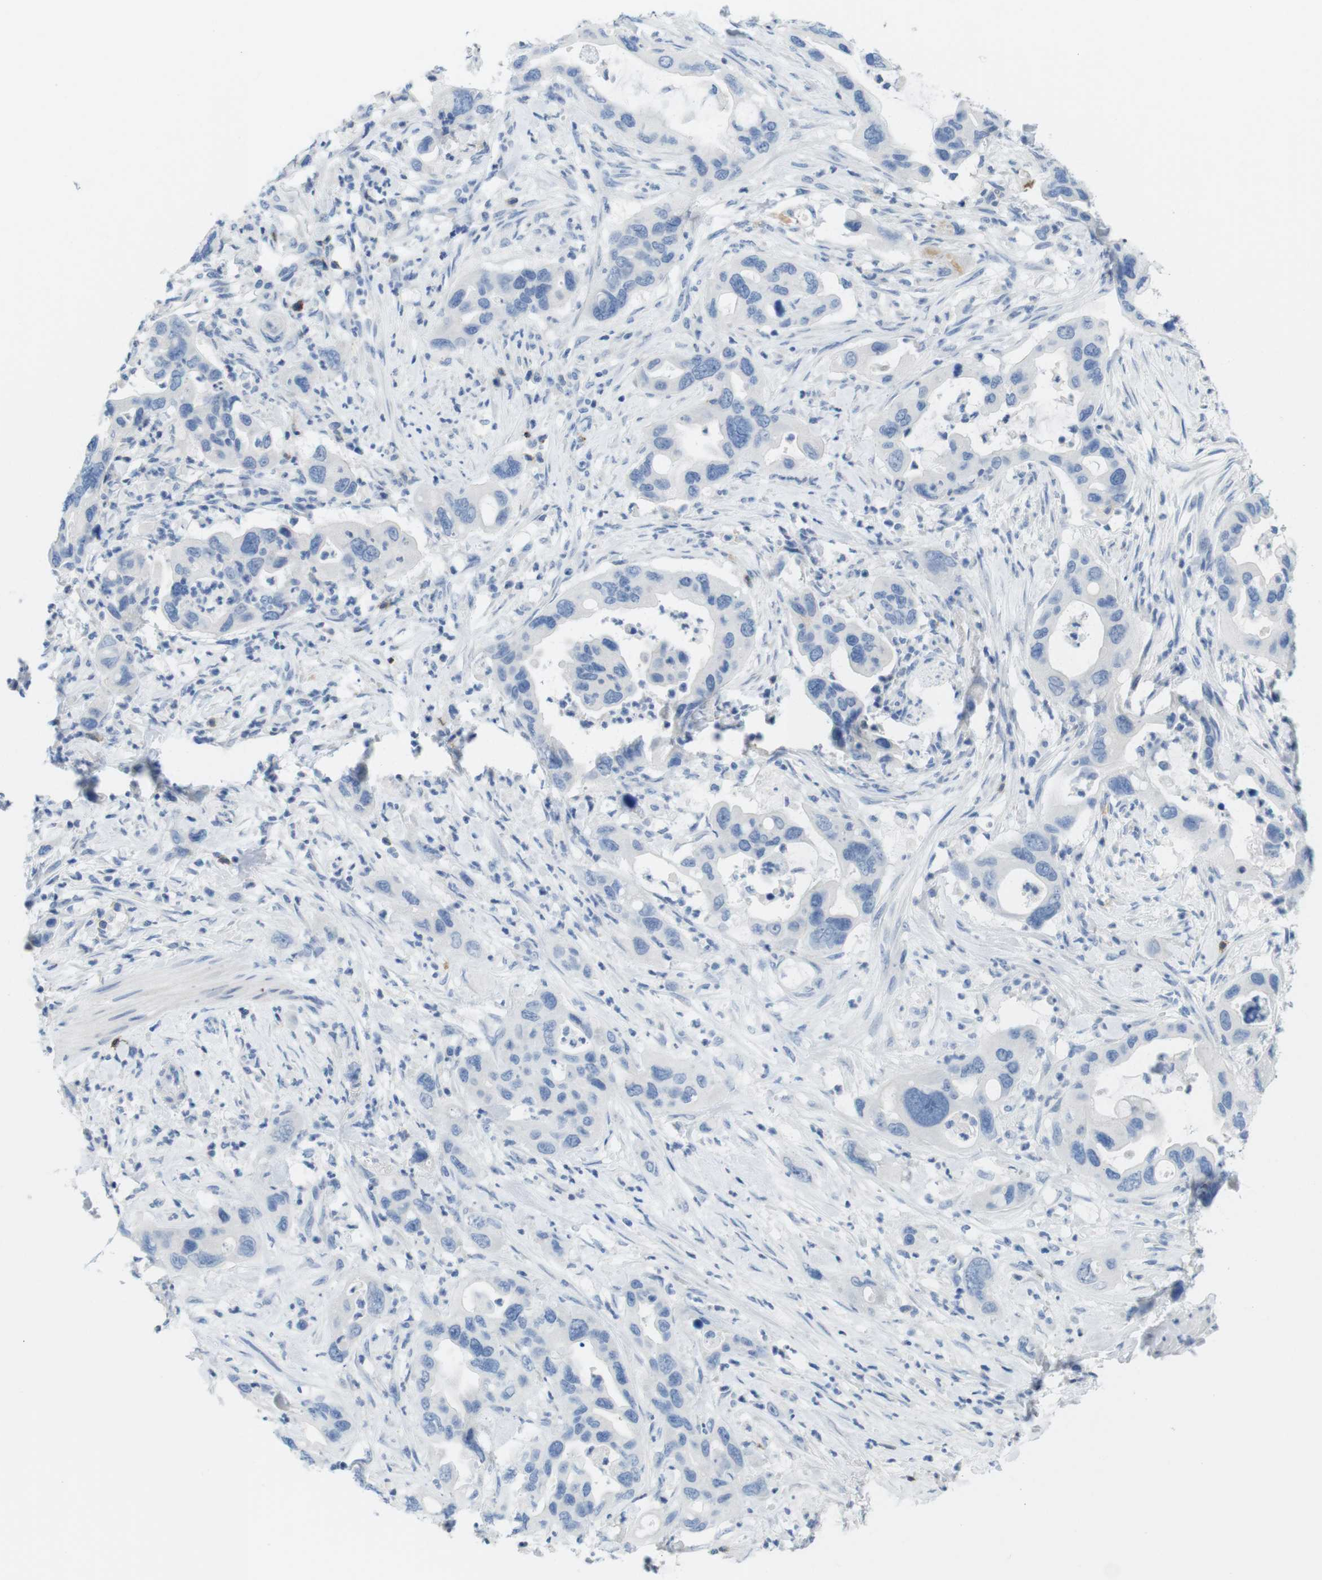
{"staining": {"intensity": "negative", "quantity": "none", "location": "none"}, "tissue": "pancreatic cancer", "cell_type": "Tumor cells", "image_type": "cancer", "snomed": [{"axis": "morphology", "description": "Adenocarcinoma, NOS"}, {"axis": "topography", "description": "Pancreas"}], "caption": "This is a image of IHC staining of adenocarcinoma (pancreatic), which shows no positivity in tumor cells.", "gene": "CD5", "patient": {"sex": "female", "age": 71}}